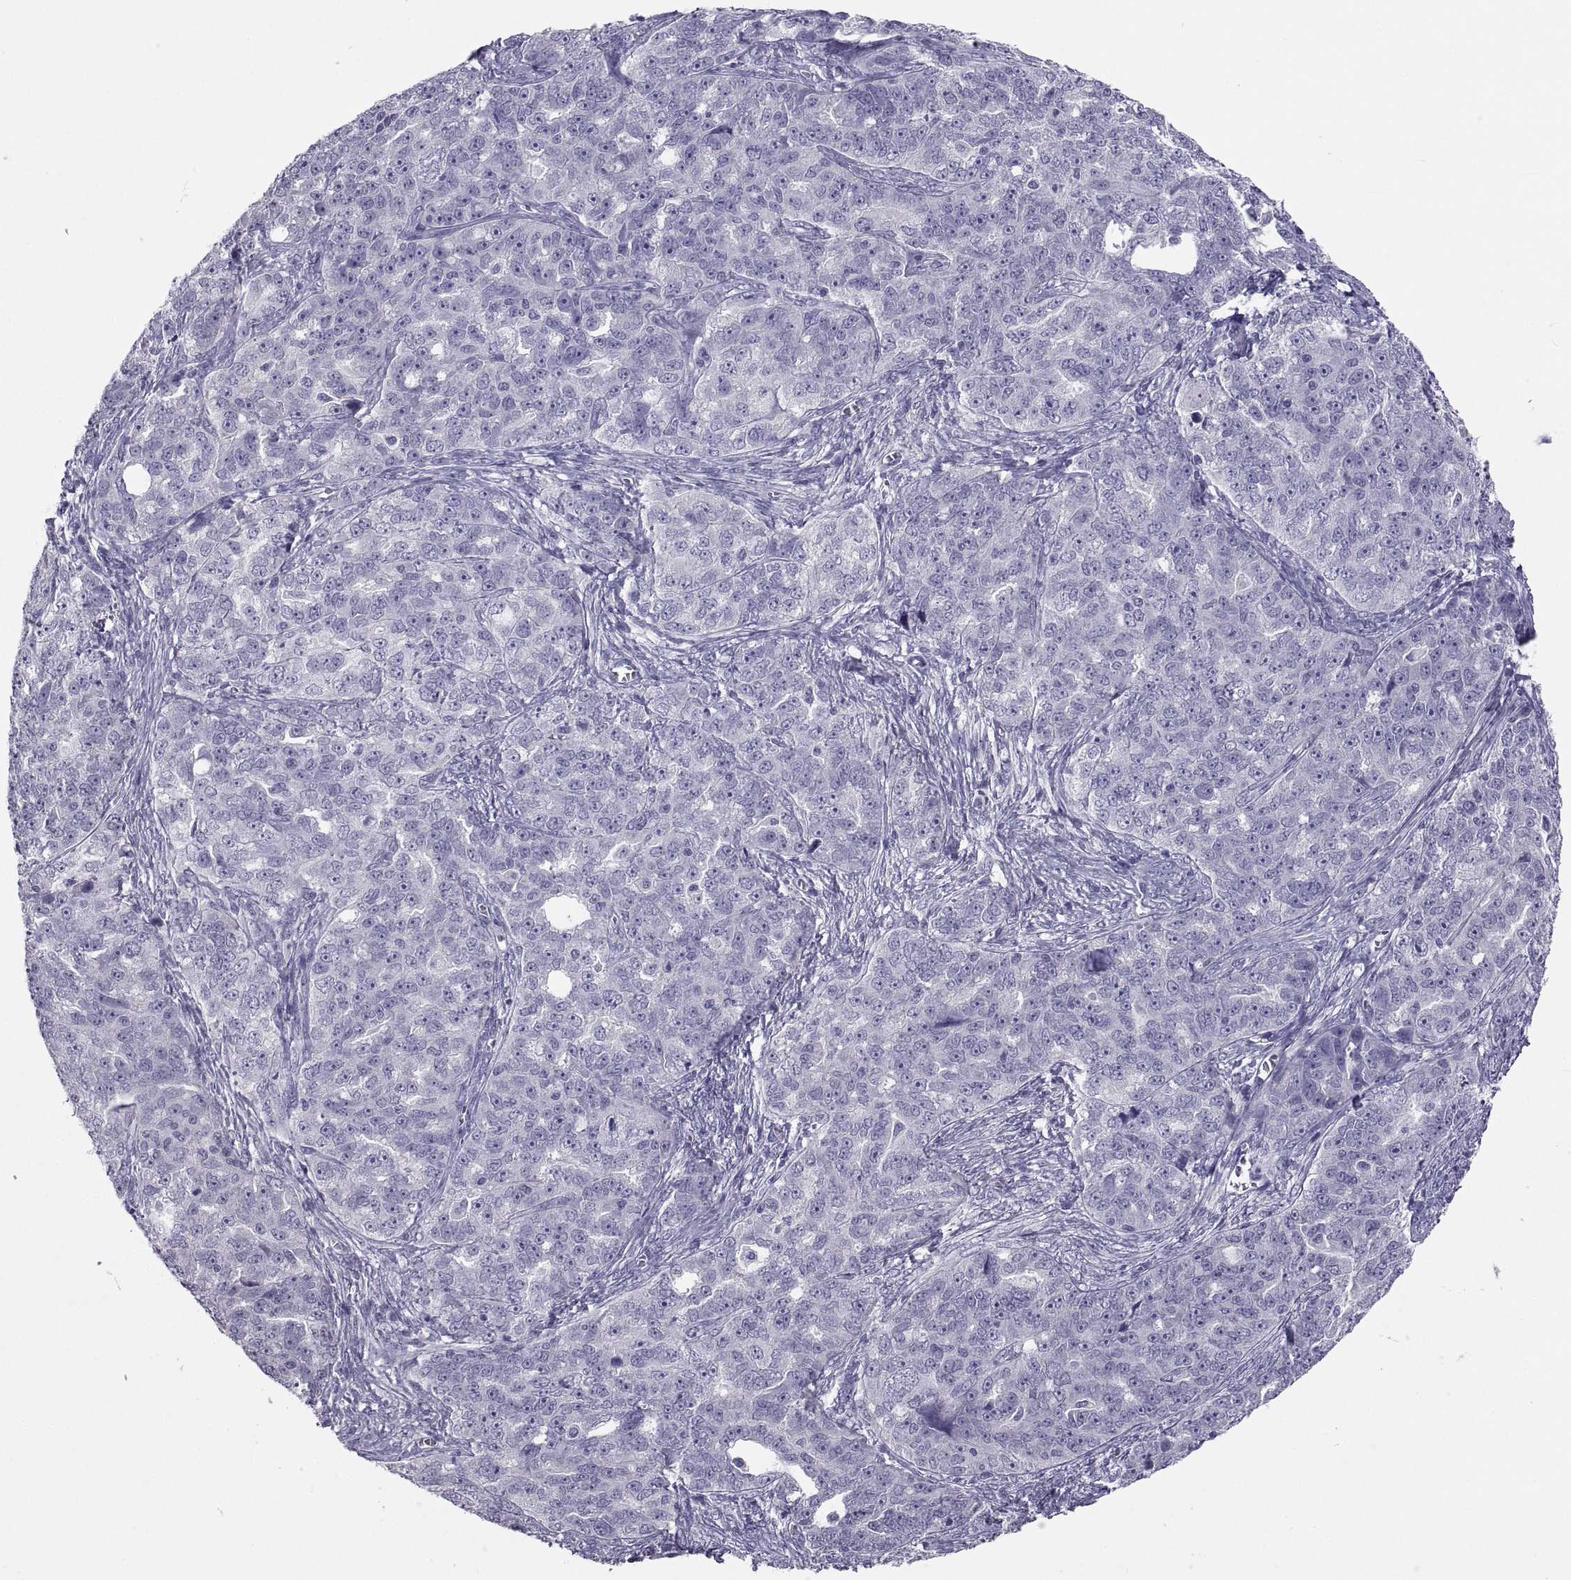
{"staining": {"intensity": "negative", "quantity": "none", "location": "none"}, "tissue": "ovarian cancer", "cell_type": "Tumor cells", "image_type": "cancer", "snomed": [{"axis": "morphology", "description": "Cystadenocarcinoma, serous, NOS"}, {"axis": "topography", "description": "Ovary"}], "caption": "A photomicrograph of ovarian serous cystadenocarcinoma stained for a protein demonstrates no brown staining in tumor cells. (DAB (3,3'-diaminobenzidine) IHC visualized using brightfield microscopy, high magnification).", "gene": "IGSF1", "patient": {"sex": "female", "age": 51}}